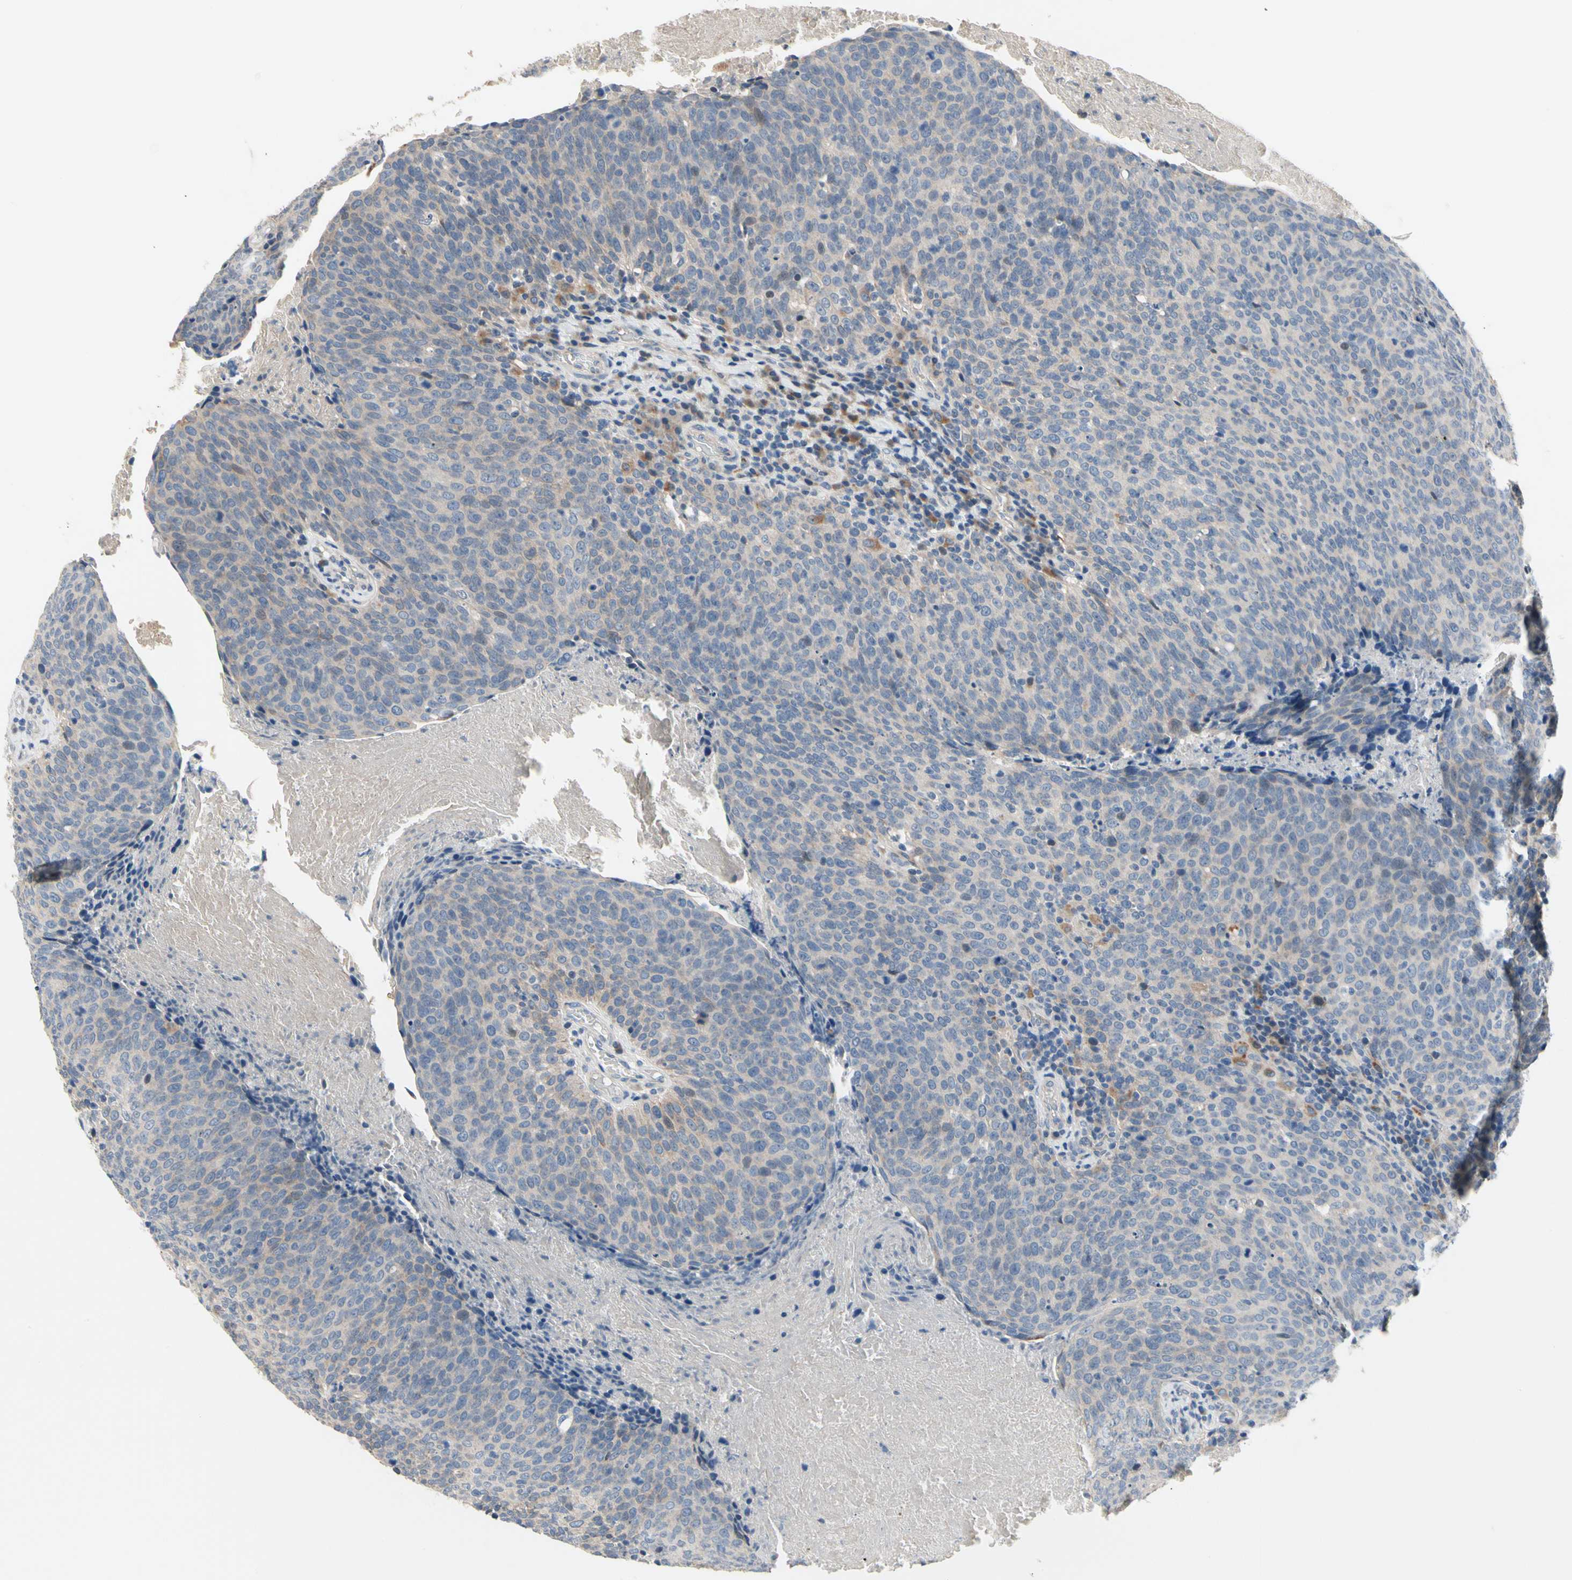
{"staining": {"intensity": "moderate", "quantity": "<25%", "location": "cytoplasmic/membranous"}, "tissue": "head and neck cancer", "cell_type": "Tumor cells", "image_type": "cancer", "snomed": [{"axis": "morphology", "description": "Squamous cell carcinoma, NOS"}, {"axis": "morphology", "description": "Squamous cell carcinoma, metastatic, NOS"}, {"axis": "topography", "description": "Lymph node"}, {"axis": "topography", "description": "Head-Neck"}], "caption": "Immunohistochemical staining of human head and neck cancer demonstrates low levels of moderate cytoplasmic/membranous expression in approximately <25% of tumor cells. Ihc stains the protein of interest in brown and the nuclei are stained blue.", "gene": "NFASC", "patient": {"sex": "male", "age": 62}}